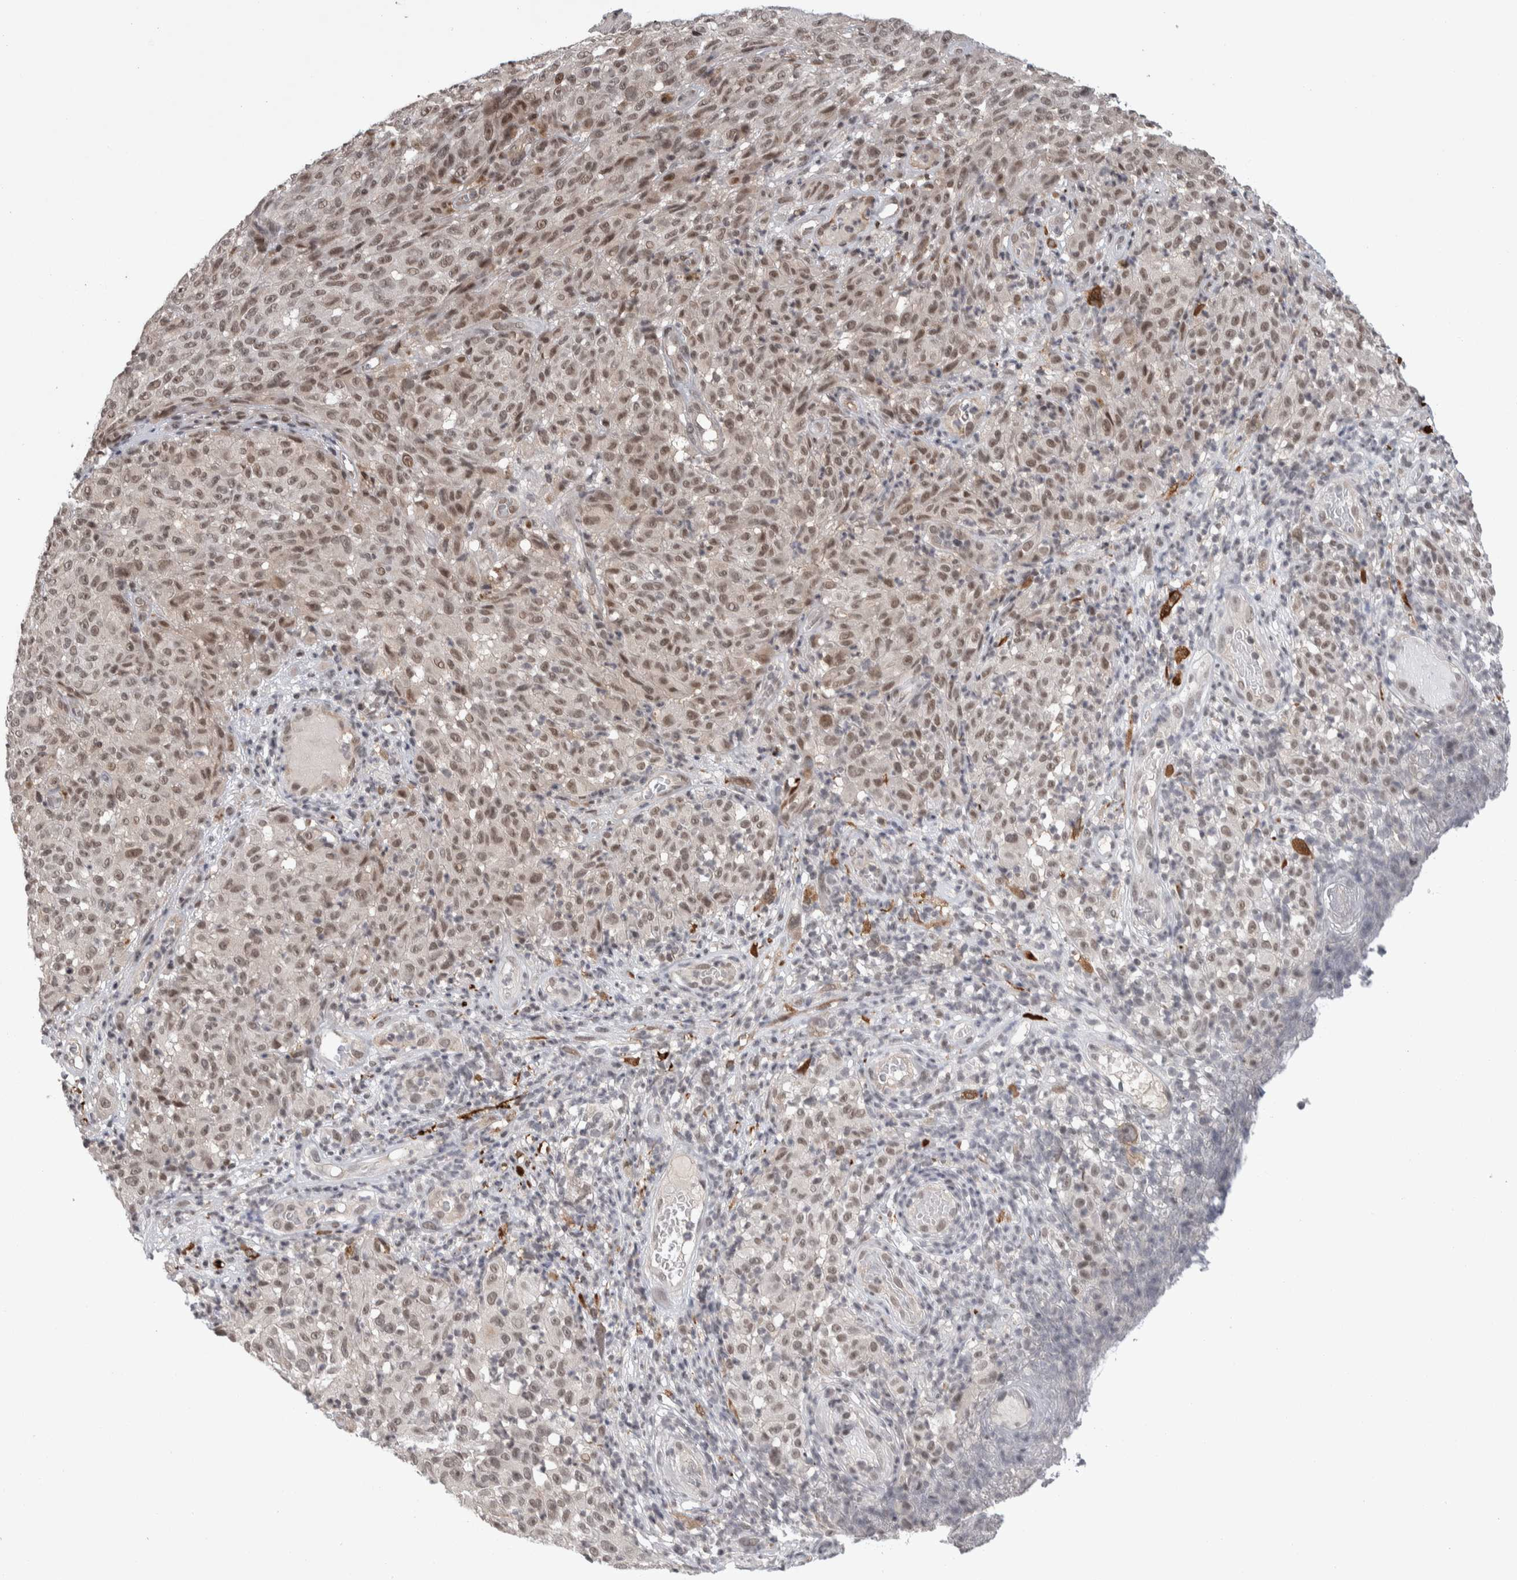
{"staining": {"intensity": "weak", "quantity": ">75%", "location": "nuclear"}, "tissue": "melanoma", "cell_type": "Tumor cells", "image_type": "cancer", "snomed": [{"axis": "morphology", "description": "Malignant melanoma, NOS"}, {"axis": "topography", "description": "Skin"}], "caption": "Melanoma stained for a protein demonstrates weak nuclear positivity in tumor cells.", "gene": "ZSCAN21", "patient": {"sex": "female", "age": 82}}